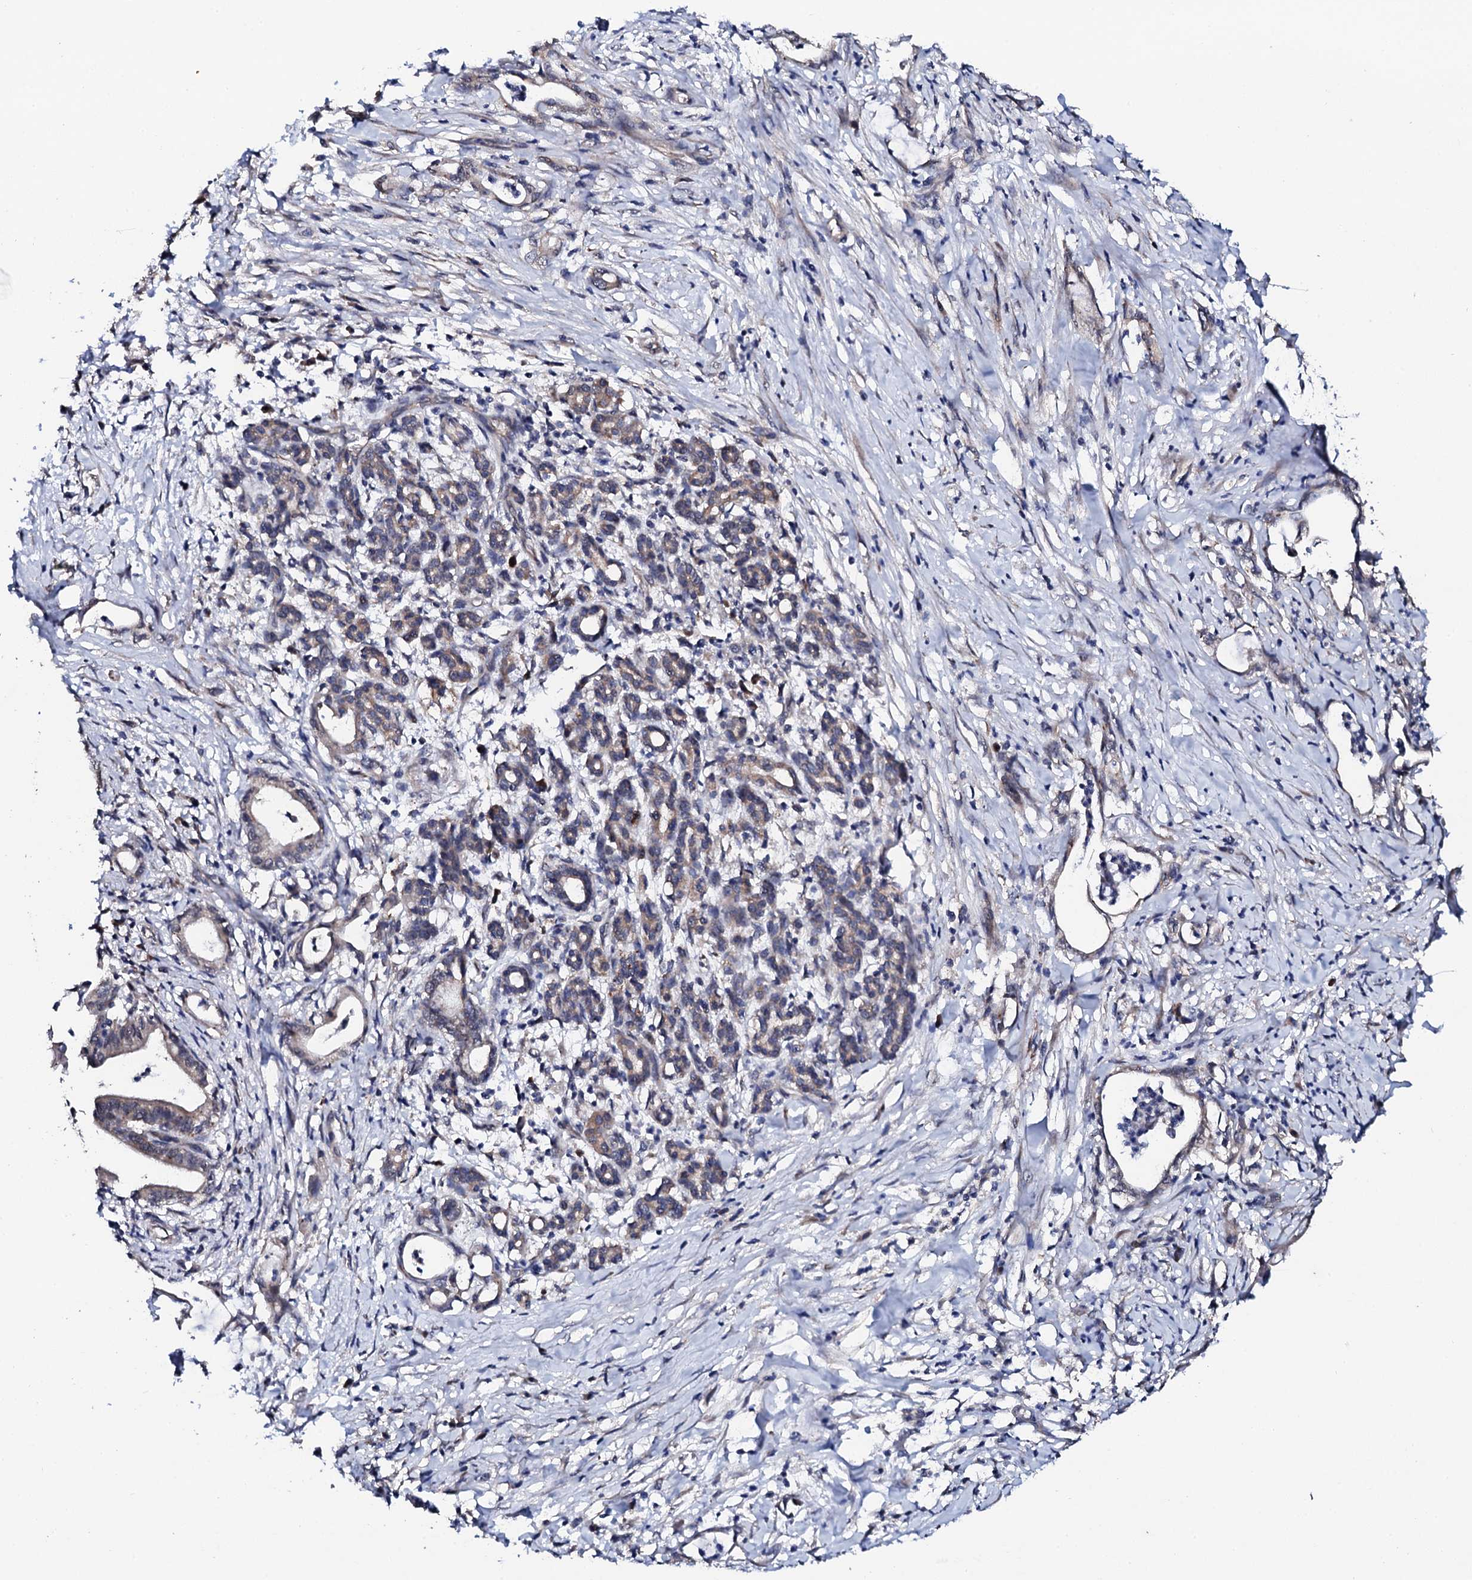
{"staining": {"intensity": "weak", "quantity": "<25%", "location": "cytoplasmic/membranous"}, "tissue": "pancreatic cancer", "cell_type": "Tumor cells", "image_type": "cancer", "snomed": [{"axis": "morphology", "description": "Adenocarcinoma, NOS"}, {"axis": "topography", "description": "Pancreas"}], "caption": "The immunohistochemistry image has no significant staining in tumor cells of pancreatic adenocarcinoma tissue.", "gene": "IP6K1", "patient": {"sex": "female", "age": 55}}